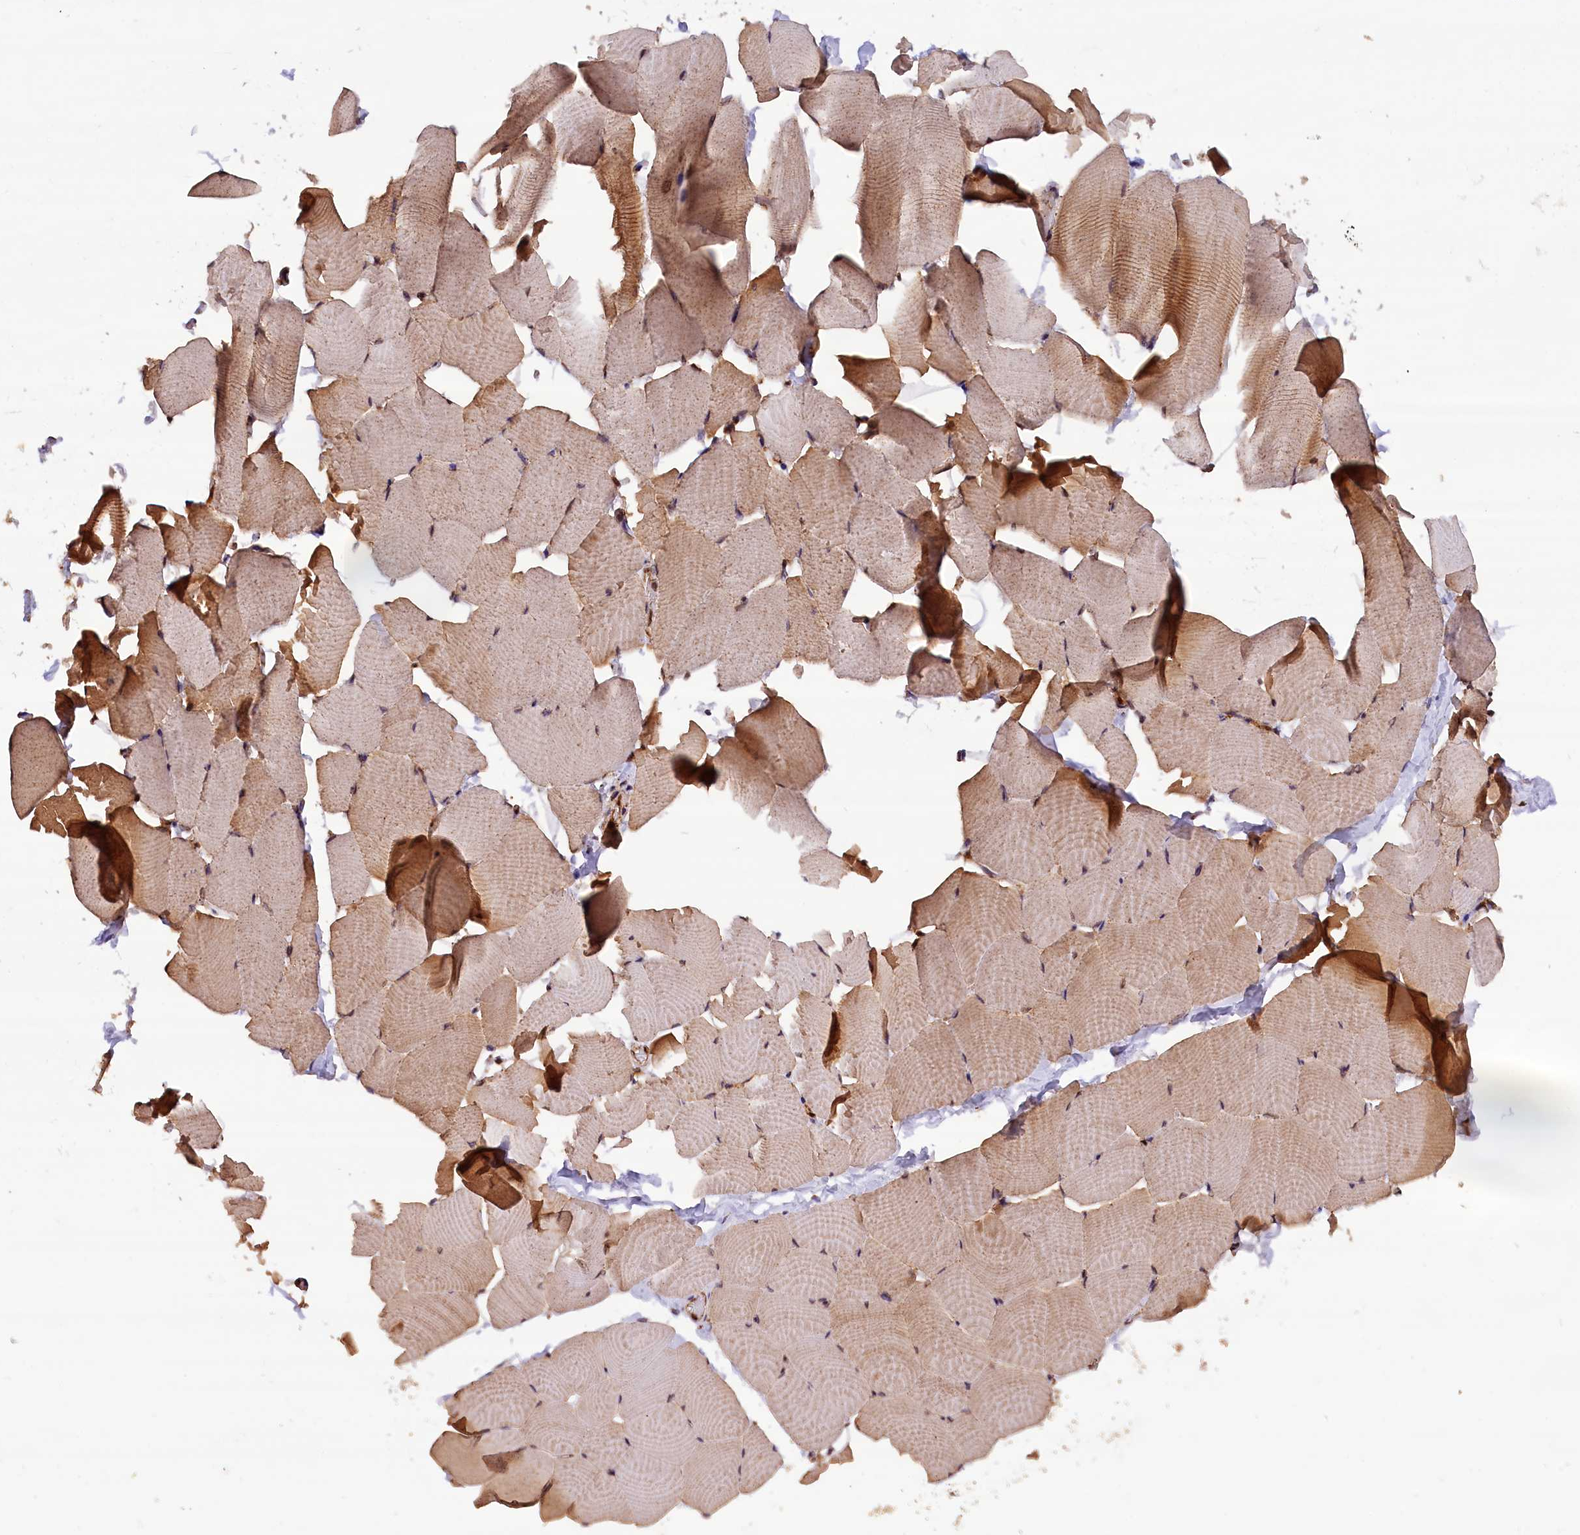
{"staining": {"intensity": "moderate", "quantity": "25%-75%", "location": "cytoplasmic/membranous,nuclear"}, "tissue": "skeletal muscle", "cell_type": "Myocytes", "image_type": "normal", "snomed": [{"axis": "morphology", "description": "Normal tissue, NOS"}, {"axis": "topography", "description": "Skeletal muscle"}], "caption": "DAB (3,3'-diaminobenzidine) immunohistochemical staining of benign human skeletal muscle demonstrates moderate cytoplasmic/membranous,nuclear protein staining in approximately 25%-75% of myocytes.", "gene": "IST1", "patient": {"sex": "male", "age": 25}}